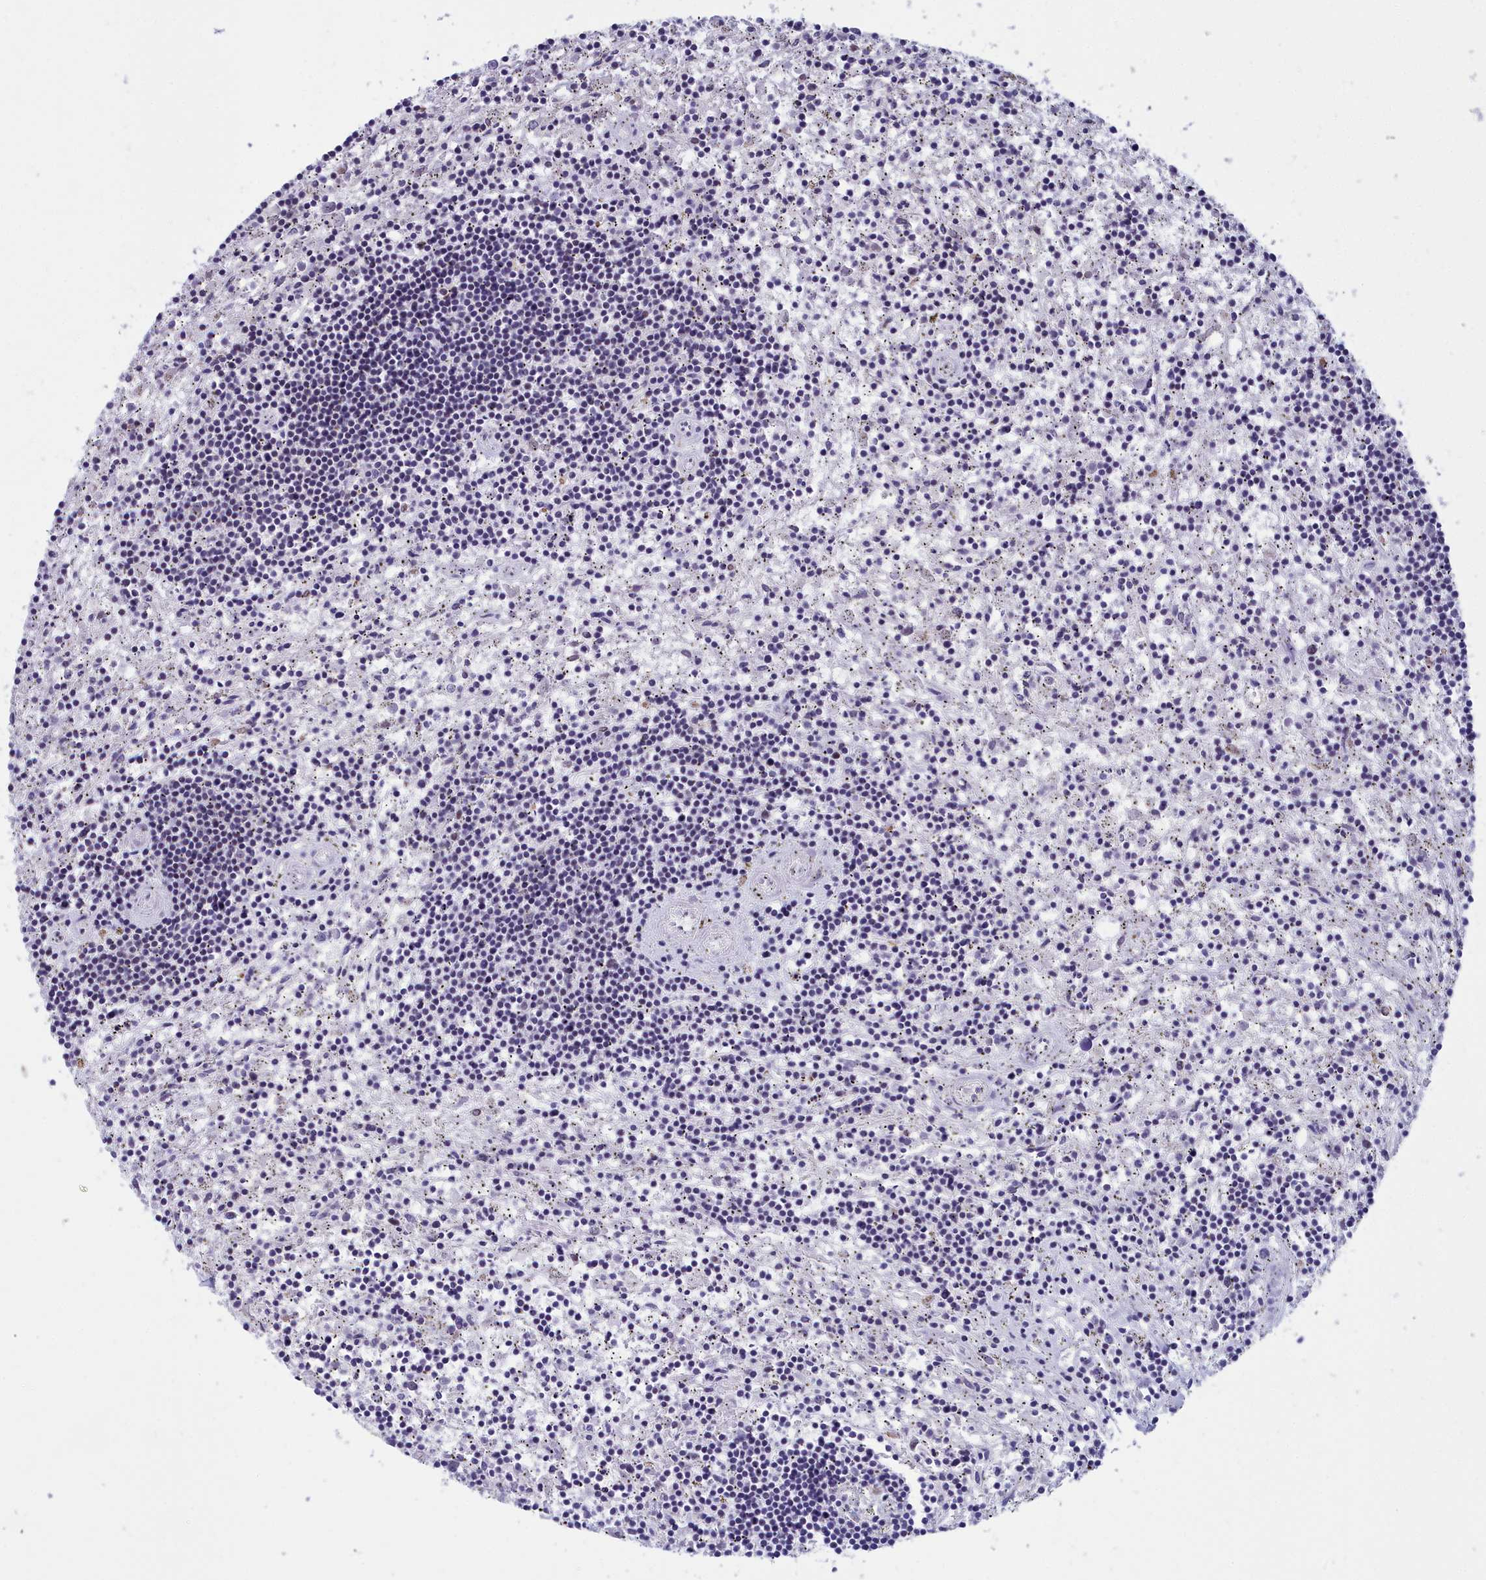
{"staining": {"intensity": "negative", "quantity": "none", "location": "none"}, "tissue": "lymphoma", "cell_type": "Tumor cells", "image_type": "cancer", "snomed": [{"axis": "morphology", "description": "Malignant lymphoma, non-Hodgkin's type, Low grade"}, {"axis": "topography", "description": "Spleen"}], "caption": "Tumor cells are negative for brown protein staining in lymphoma. Nuclei are stained in blue.", "gene": "CCDC97", "patient": {"sex": "male", "age": 76}}